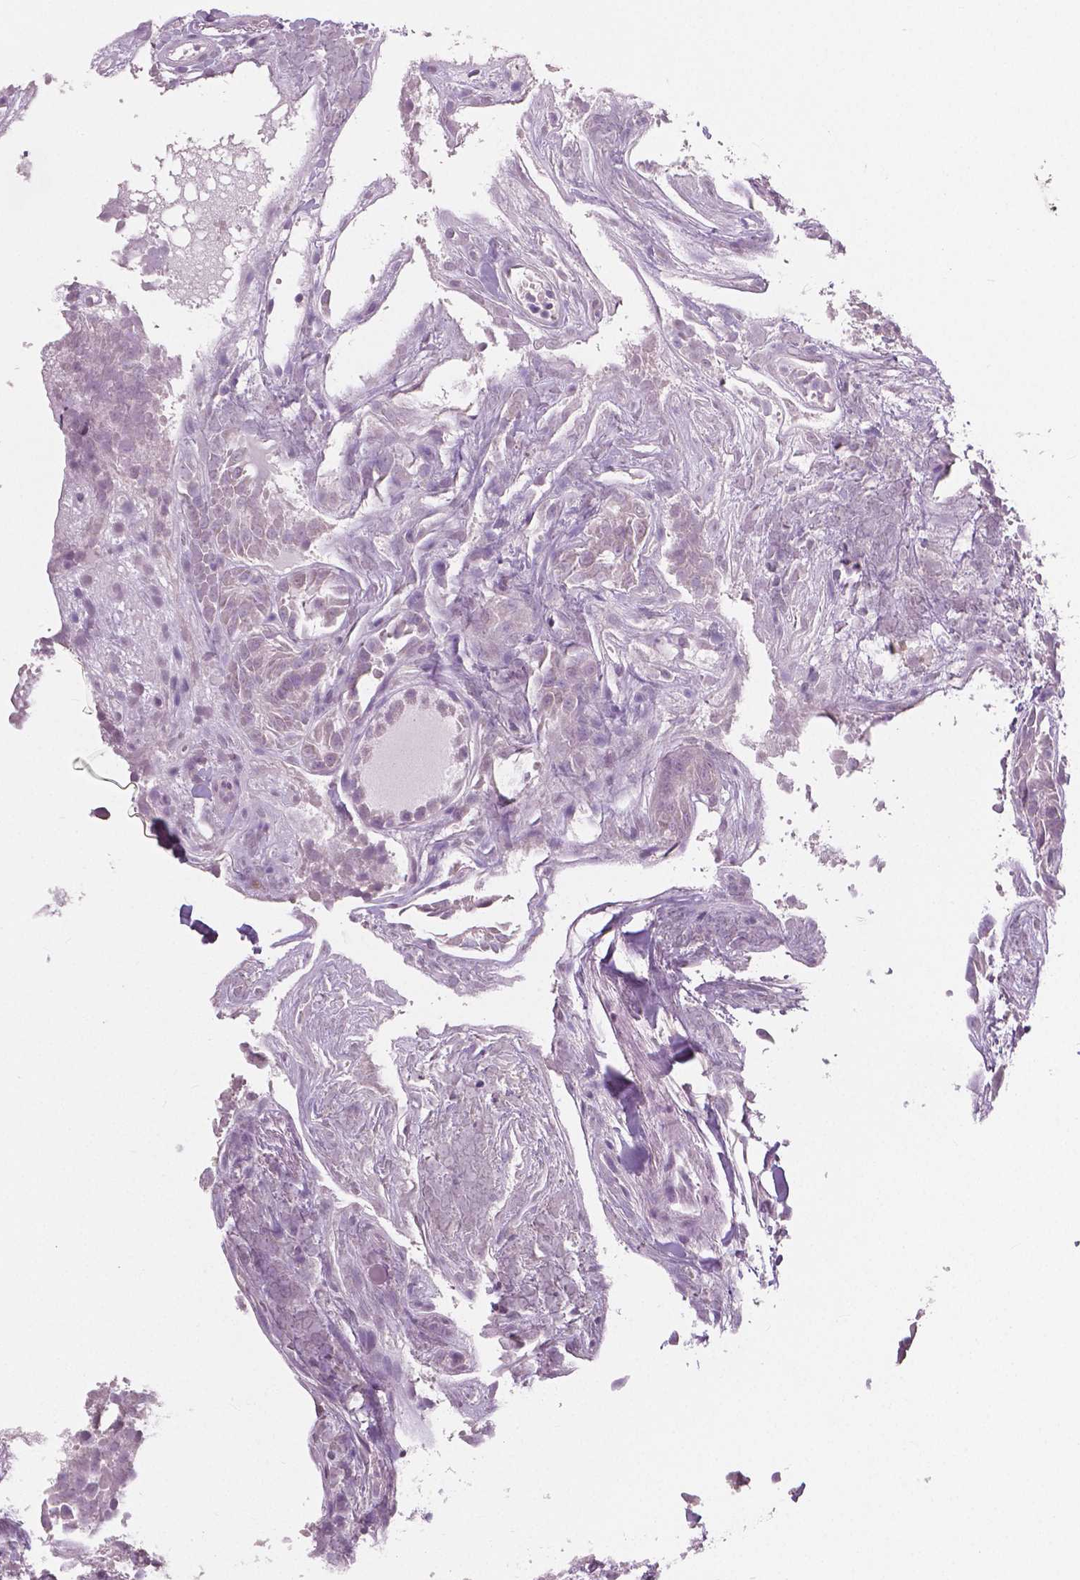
{"staining": {"intensity": "negative", "quantity": "none", "location": "none"}, "tissue": "thyroid cancer", "cell_type": "Tumor cells", "image_type": "cancer", "snomed": [{"axis": "morphology", "description": "Papillary adenocarcinoma, NOS"}, {"axis": "topography", "description": "Thyroid gland"}], "caption": "This histopathology image is of thyroid papillary adenocarcinoma stained with immunohistochemistry (IHC) to label a protein in brown with the nuclei are counter-stained blue. There is no positivity in tumor cells.", "gene": "NECAB1", "patient": {"sex": "female", "age": 37}}